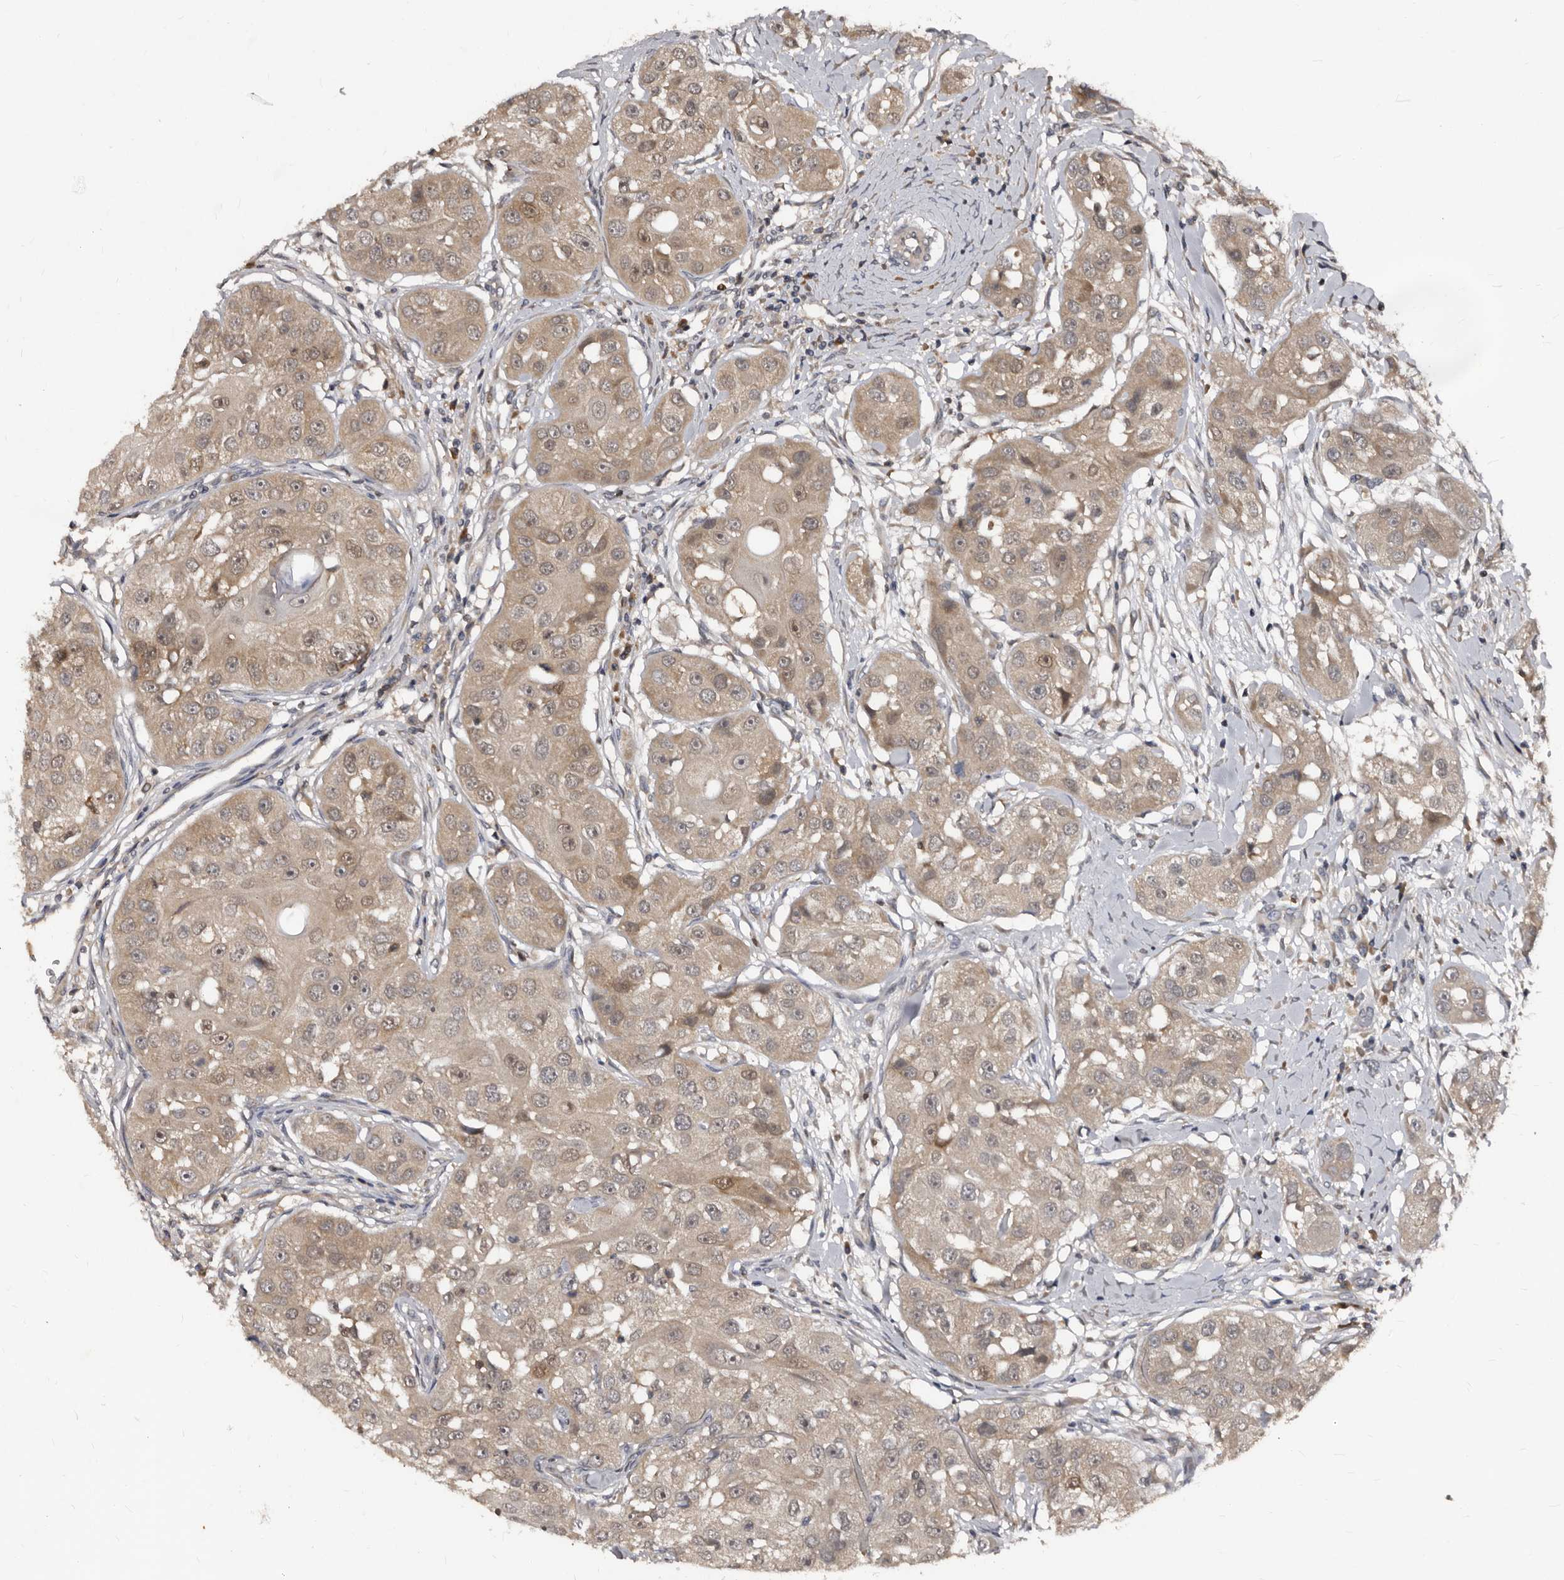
{"staining": {"intensity": "weak", "quantity": ">75%", "location": "cytoplasmic/membranous"}, "tissue": "head and neck cancer", "cell_type": "Tumor cells", "image_type": "cancer", "snomed": [{"axis": "morphology", "description": "Normal tissue, NOS"}, {"axis": "morphology", "description": "Squamous cell carcinoma, NOS"}, {"axis": "topography", "description": "Skeletal muscle"}, {"axis": "topography", "description": "Head-Neck"}], "caption": "Immunohistochemical staining of squamous cell carcinoma (head and neck) demonstrates low levels of weak cytoplasmic/membranous staining in approximately >75% of tumor cells. Using DAB (brown) and hematoxylin (blue) stains, captured at high magnification using brightfield microscopy.", "gene": "PMVK", "patient": {"sex": "male", "age": 51}}